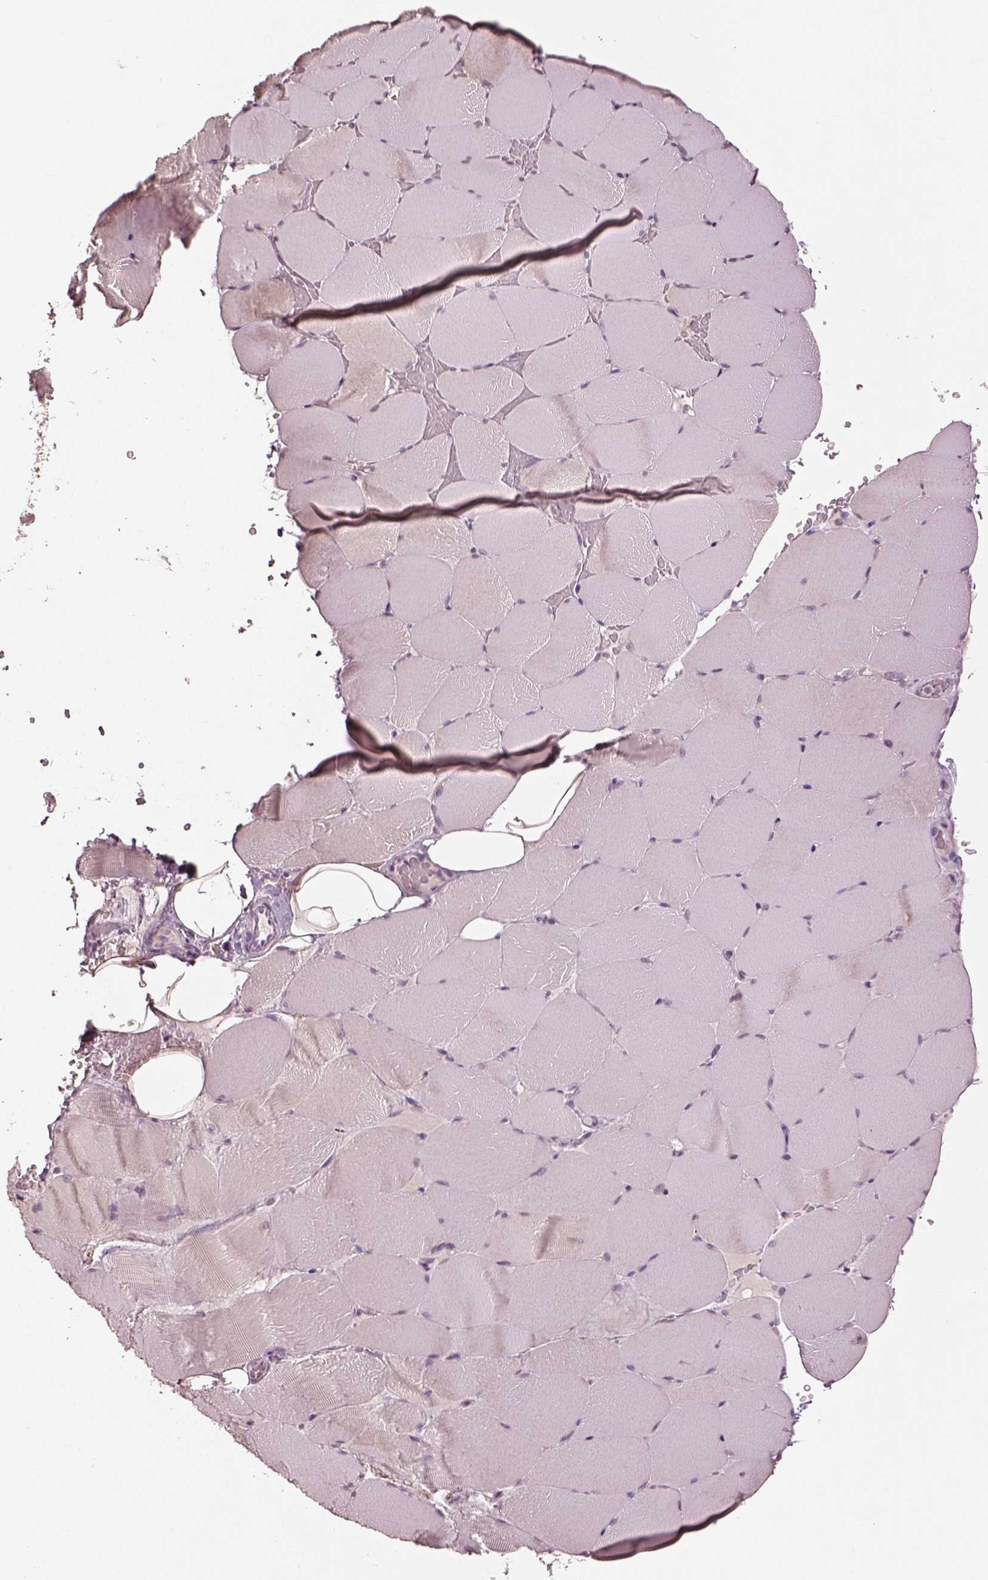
{"staining": {"intensity": "negative", "quantity": "none", "location": "none"}, "tissue": "skeletal muscle", "cell_type": "Myocytes", "image_type": "normal", "snomed": [{"axis": "morphology", "description": "Normal tissue, NOS"}, {"axis": "topography", "description": "Skeletal muscle"}], "caption": "The micrograph displays no significant staining in myocytes of skeletal muscle. (Immunohistochemistry (ihc), brightfield microscopy, high magnification).", "gene": "KCNIP3", "patient": {"sex": "female", "age": 37}}